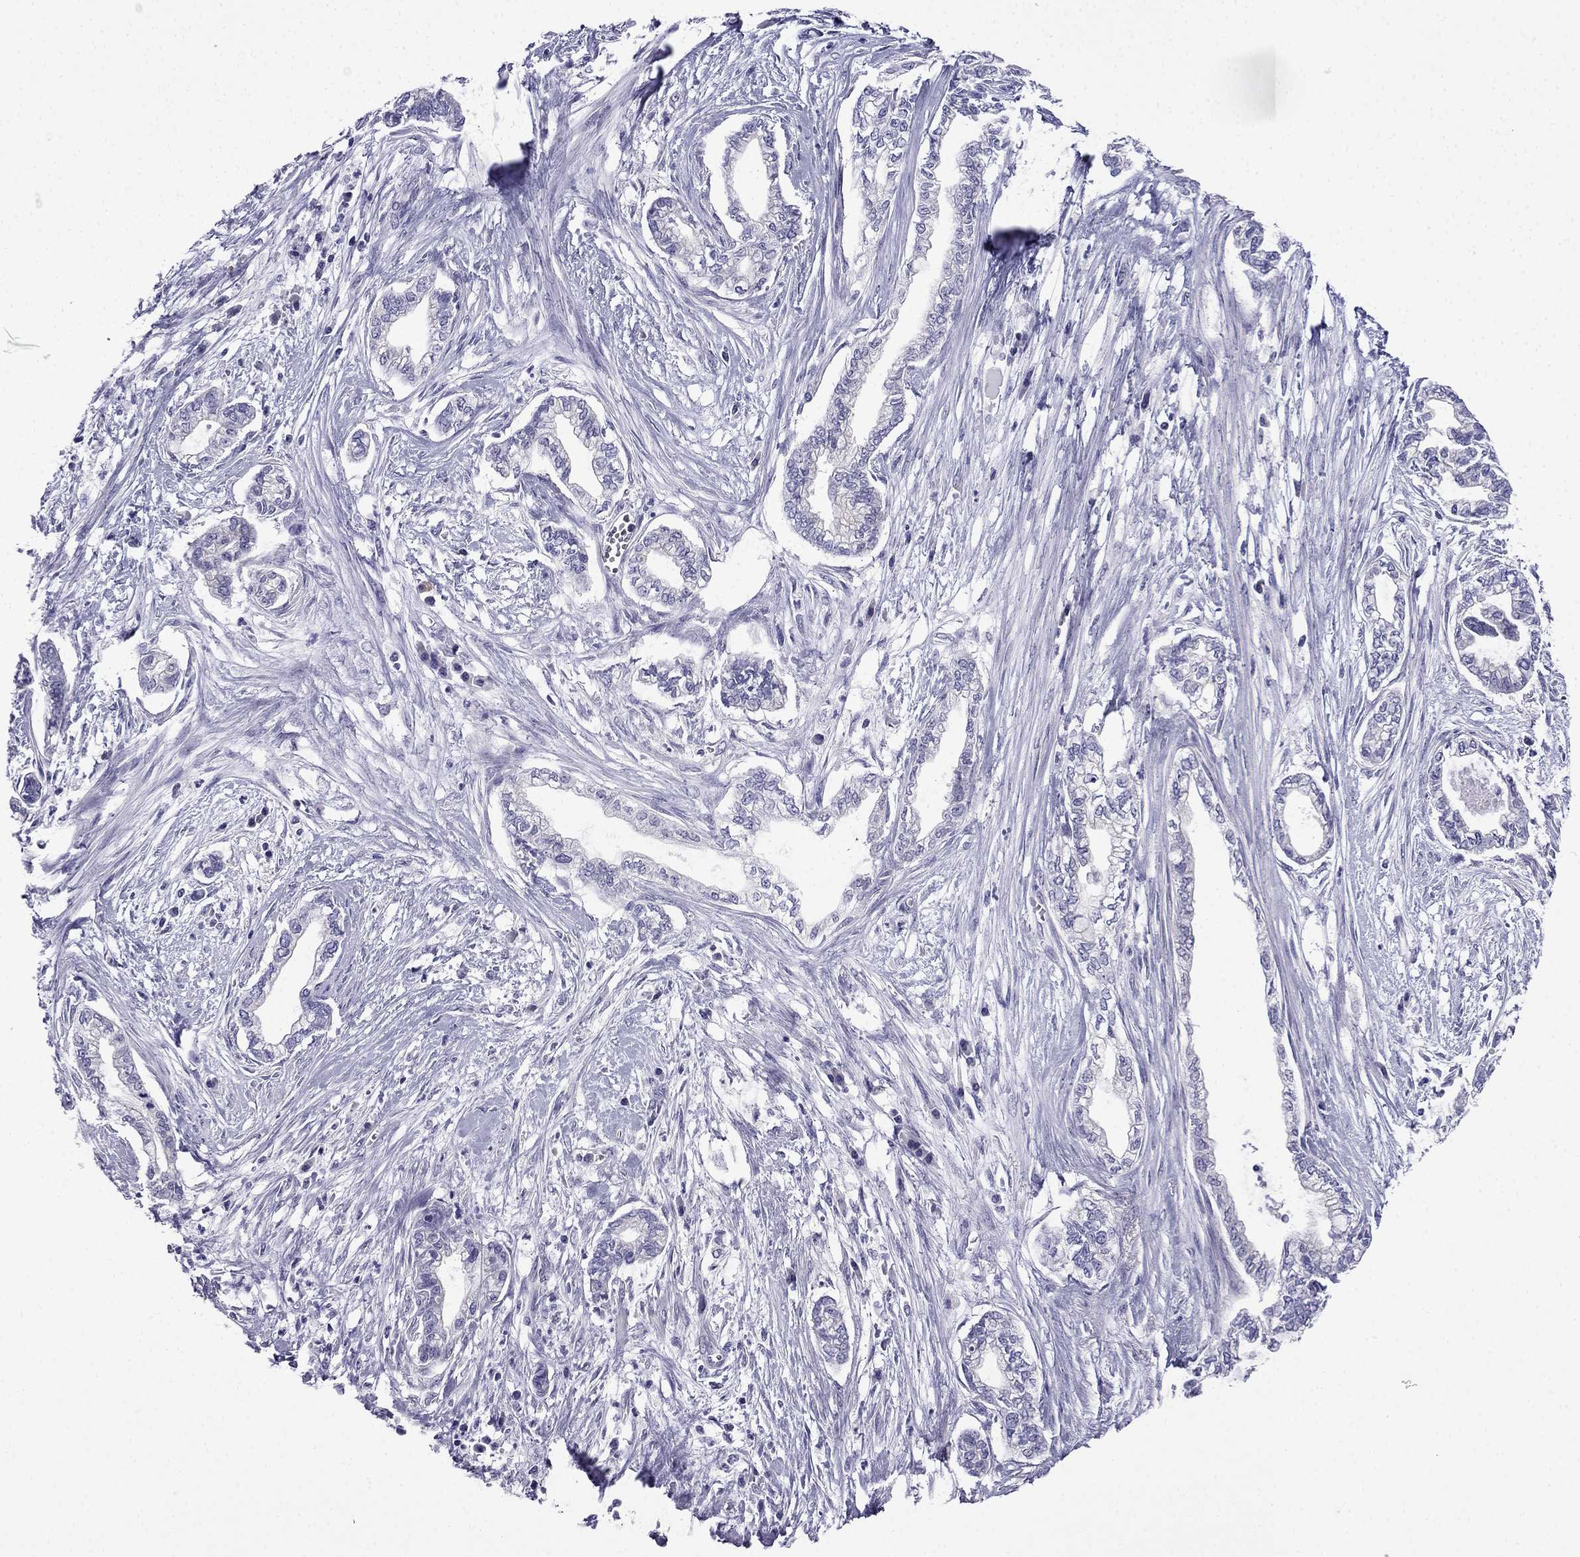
{"staining": {"intensity": "negative", "quantity": "none", "location": "none"}, "tissue": "cervical cancer", "cell_type": "Tumor cells", "image_type": "cancer", "snomed": [{"axis": "morphology", "description": "Adenocarcinoma, NOS"}, {"axis": "topography", "description": "Cervix"}], "caption": "Tumor cells are negative for brown protein staining in cervical adenocarcinoma.", "gene": "POM121L12", "patient": {"sex": "female", "age": 62}}